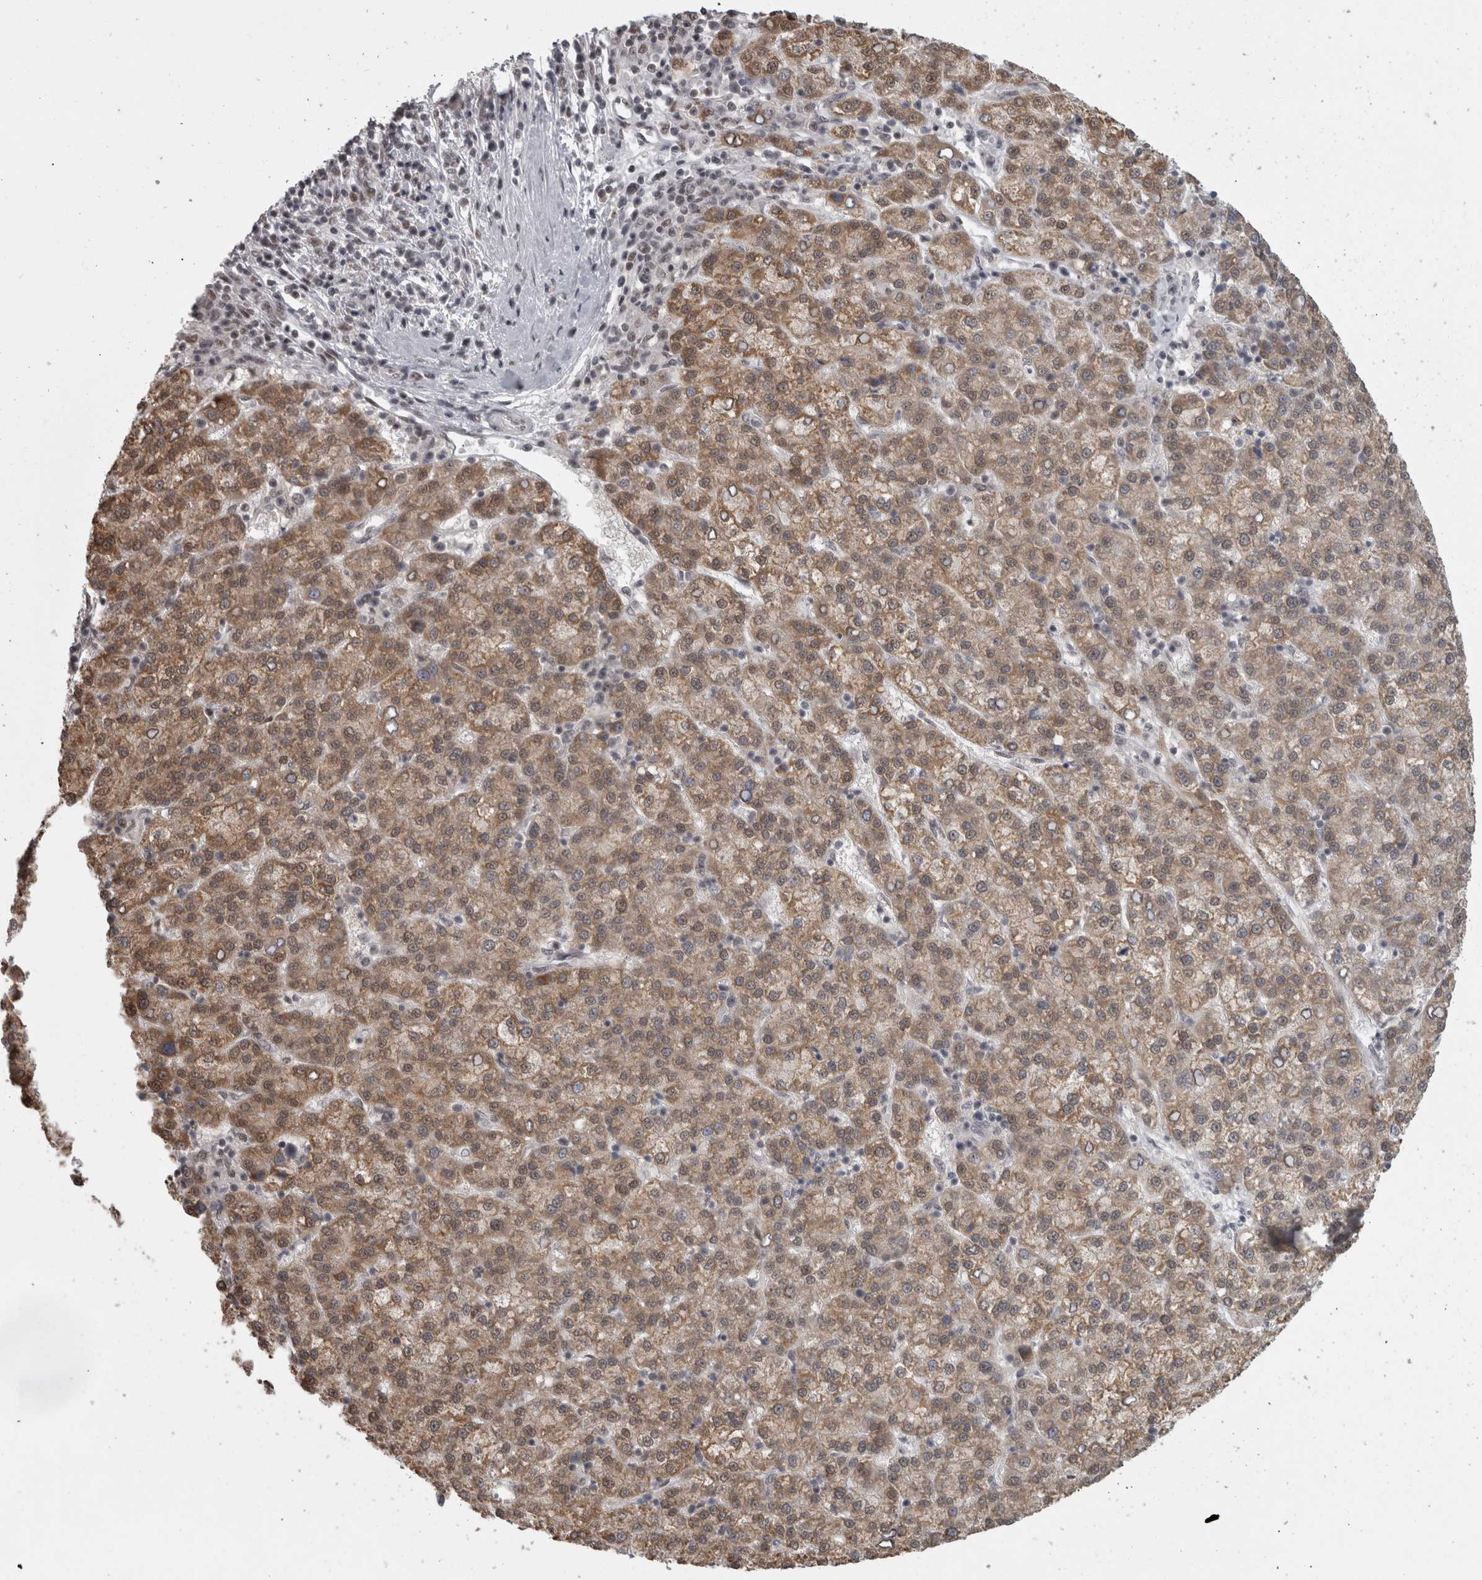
{"staining": {"intensity": "moderate", "quantity": ">75%", "location": "cytoplasmic/membranous"}, "tissue": "liver cancer", "cell_type": "Tumor cells", "image_type": "cancer", "snomed": [{"axis": "morphology", "description": "Carcinoma, Hepatocellular, NOS"}, {"axis": "topography", "description": "Liver"}], "caption": "Moderate cytoplasmic/membranous protein expression is appreciated in approximately >75% of tumor cells in liver cancer (hepatocellular carcinoma). The staining is performed using DAB brown chromogen to label protein expression. The nuclei are counter-stained blue using hematoxylin.", "gene": "MICU3", "patient": {"sex": "female", "age": 58}}